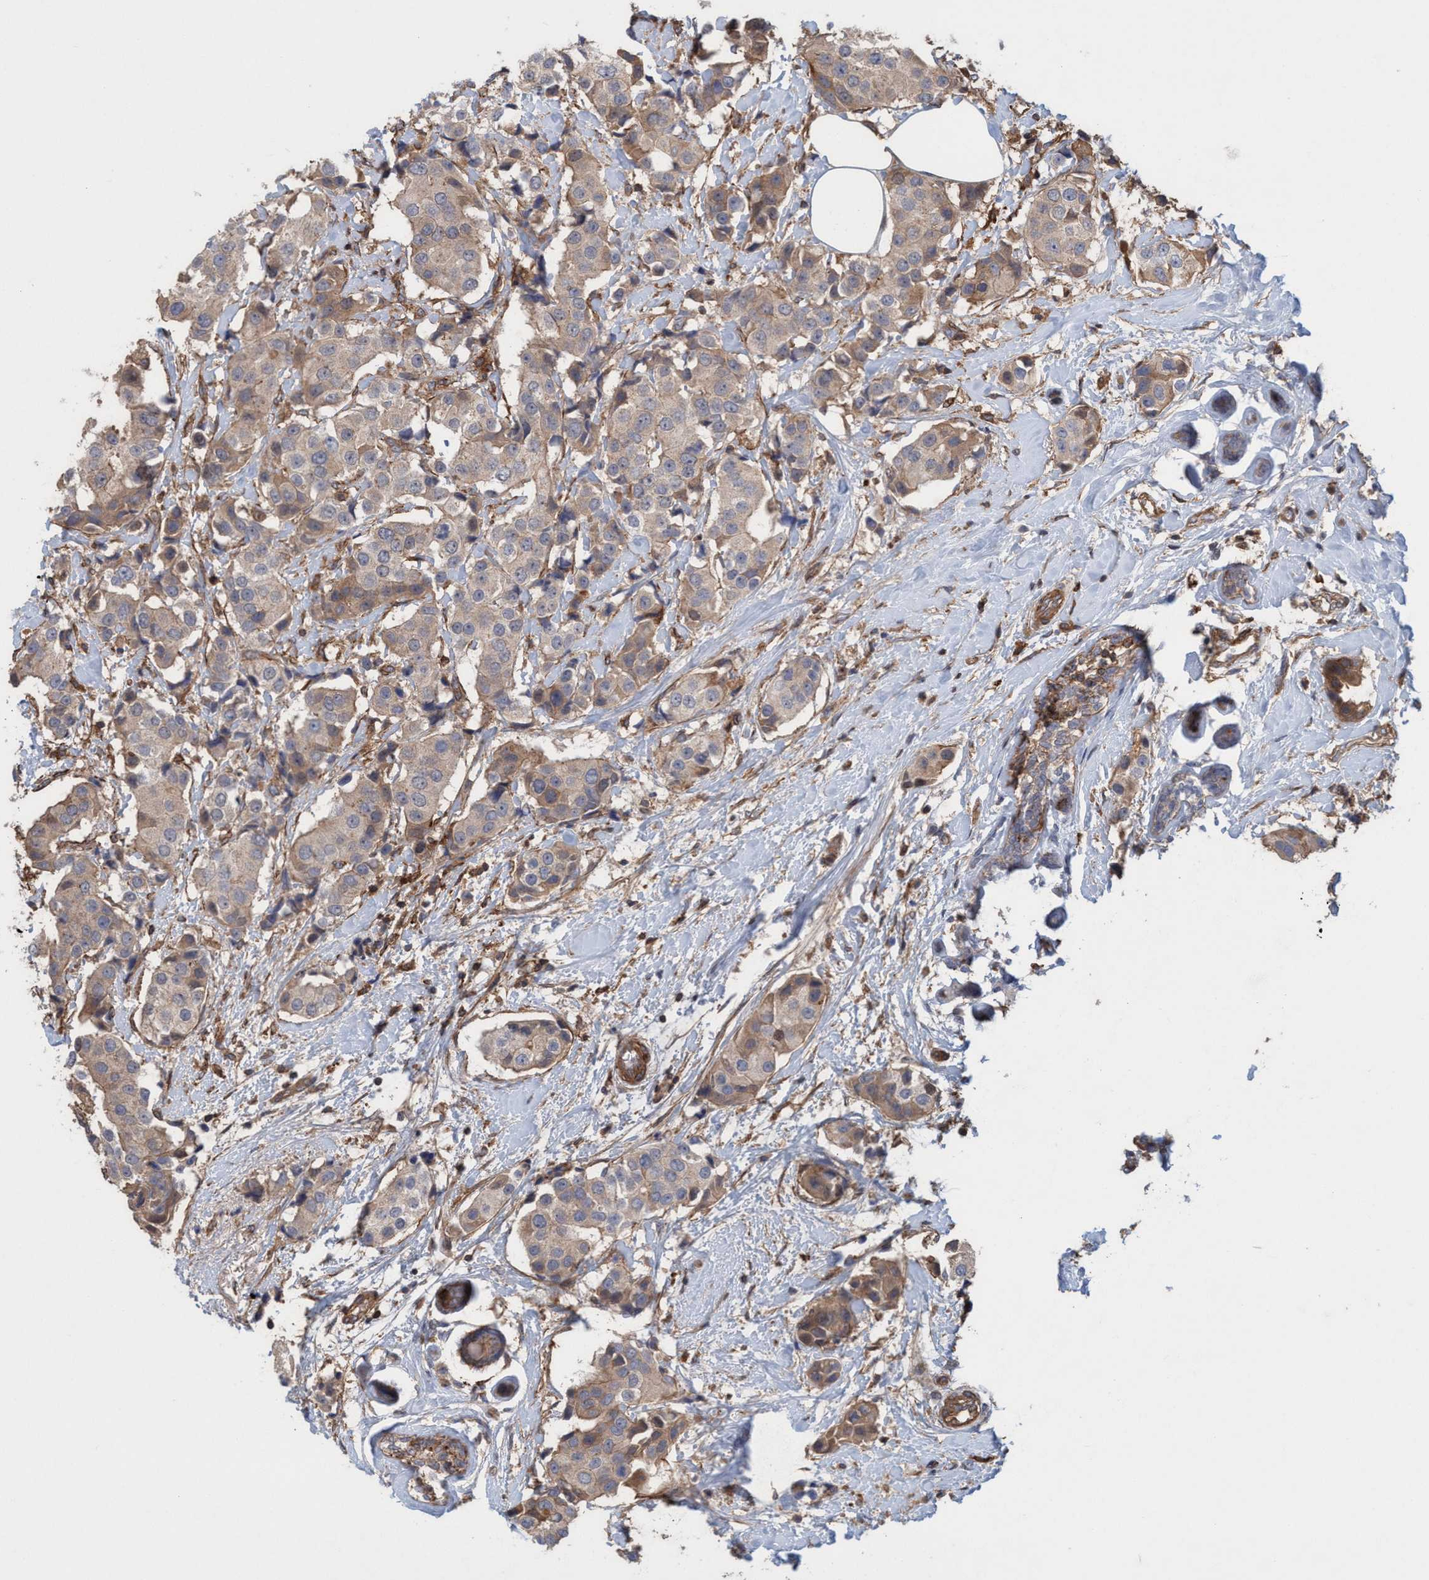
{"staining": {"intensity": "moderate", "quantity": ">75%", "location": "cytoplasmic/membranous"}, "tissue": "breast cancer", "cell_type": "Tumor cells", "image_type": "cancer", "snomed": [{"axis": "morphology", "description": "Normal tissue, NOS"}, {"axis": "morphology", "description": "Duct carcinoma"}, {"axis": "topography", "description": "Breast"}], "caption": "About >75% of tumor cells in invasive ductal carcinoma (breast) demonstrate moderate cytoplasmic/membranous protein expression as visualized by brown immunohistochemical staining.", "gene": "SPECC1", "patient": {"sex": "female", "age": 39}}